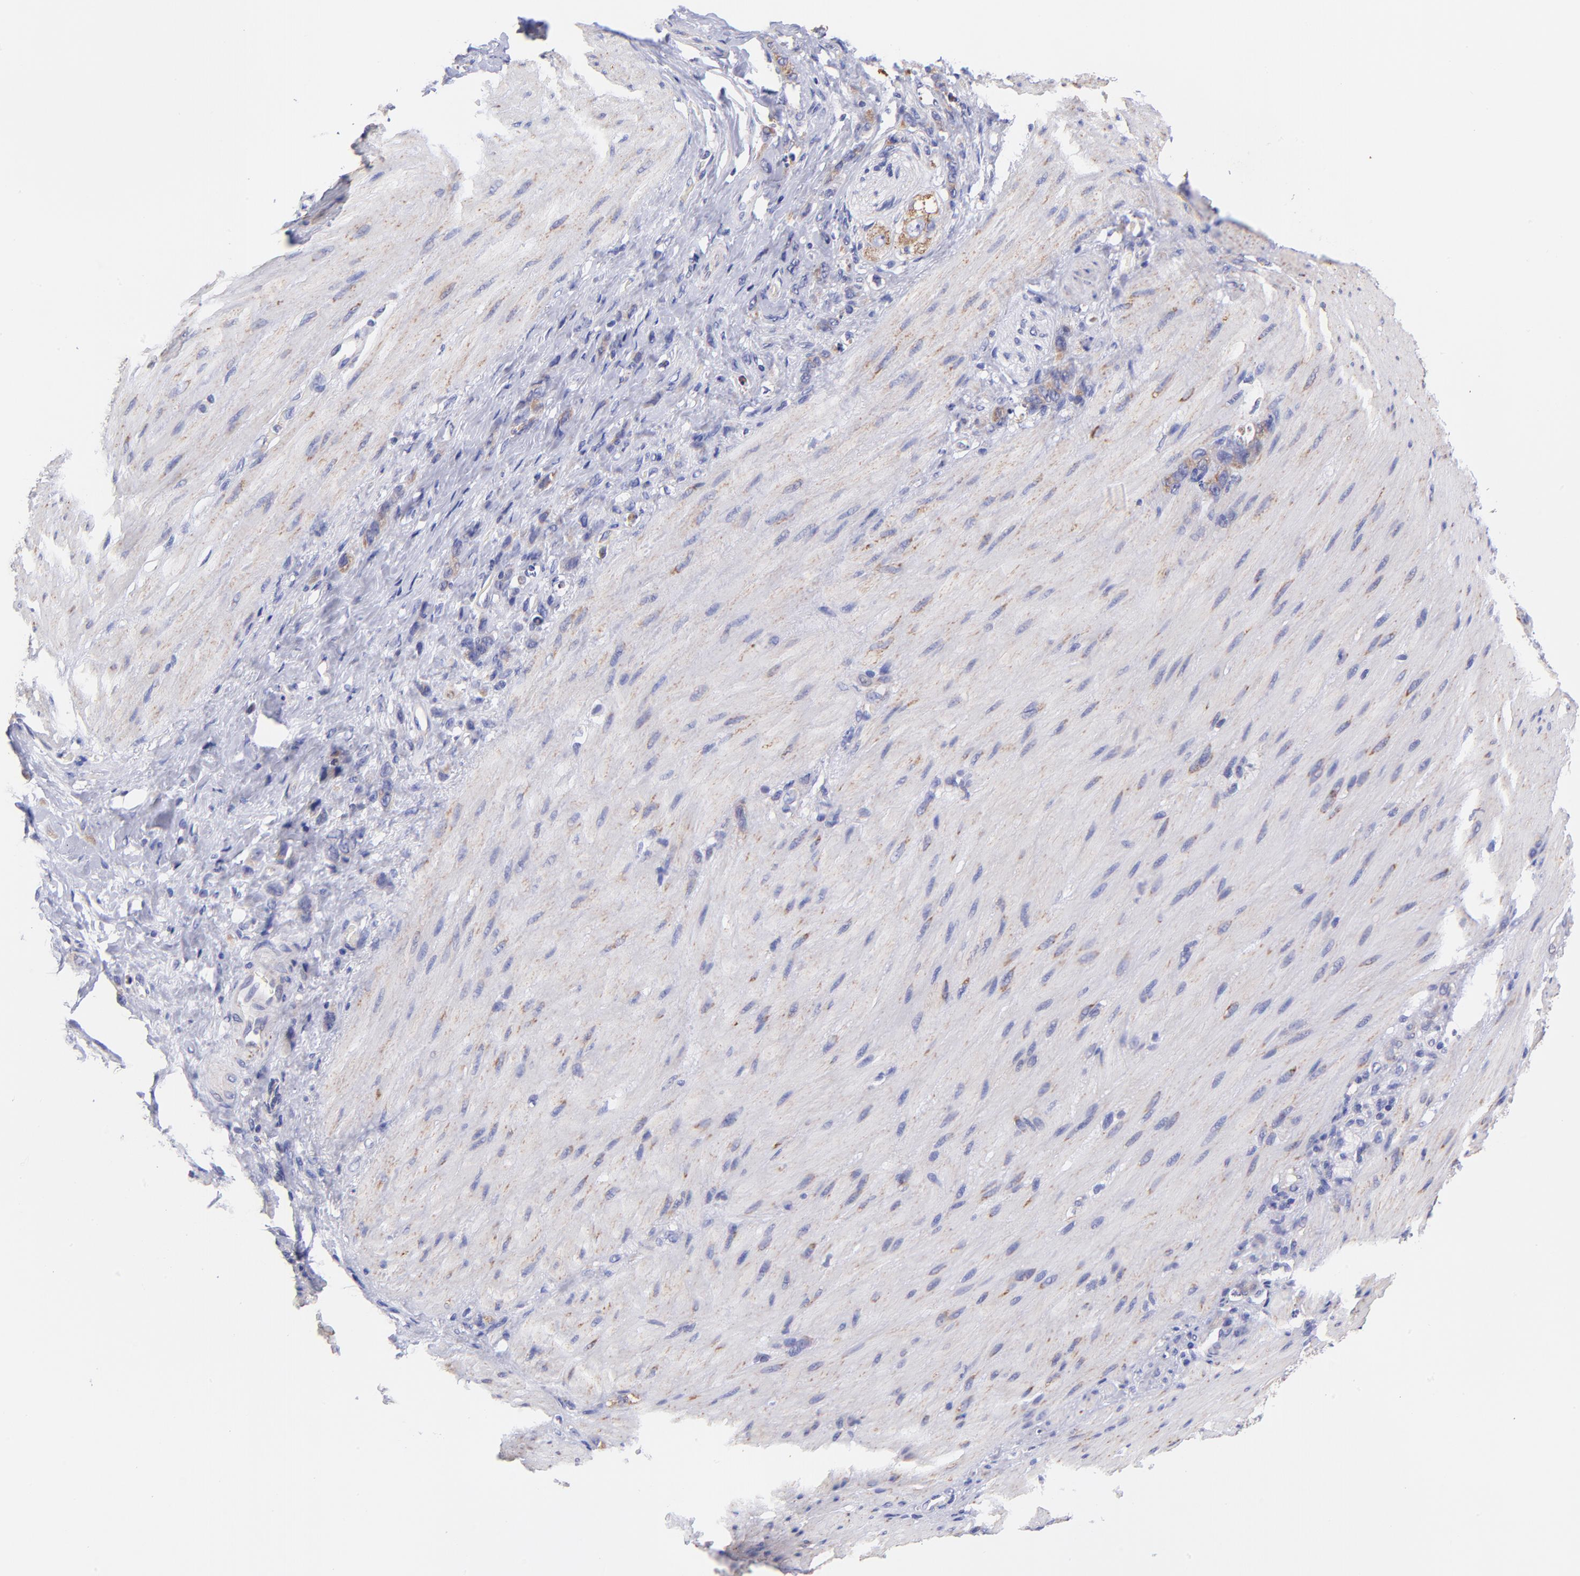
{"staining": {"intensity": "moderate", "quantity": "<25%", "location": "cytoplasmic/membranous"}, "tissue": "stomach cancer", "cell_type": "Tumor cells", "image_type": "cancer", "snomed": [{"axis": "morphology", "description": "Normal tissue, NOS"}, {"axis": "morphology", "description": "Adenocarcinoma, NOS"}, {"axis": "topography", "description": "Stomach"}], "caption": "Stomach adenocarcinoma stained with a brown dye exhibits moderate cytoplasmic/membranous positive positivity in about <25% of tumor cells.", "gene": "NDUFB7", "patient": {"sex": "male", "age": 82}}